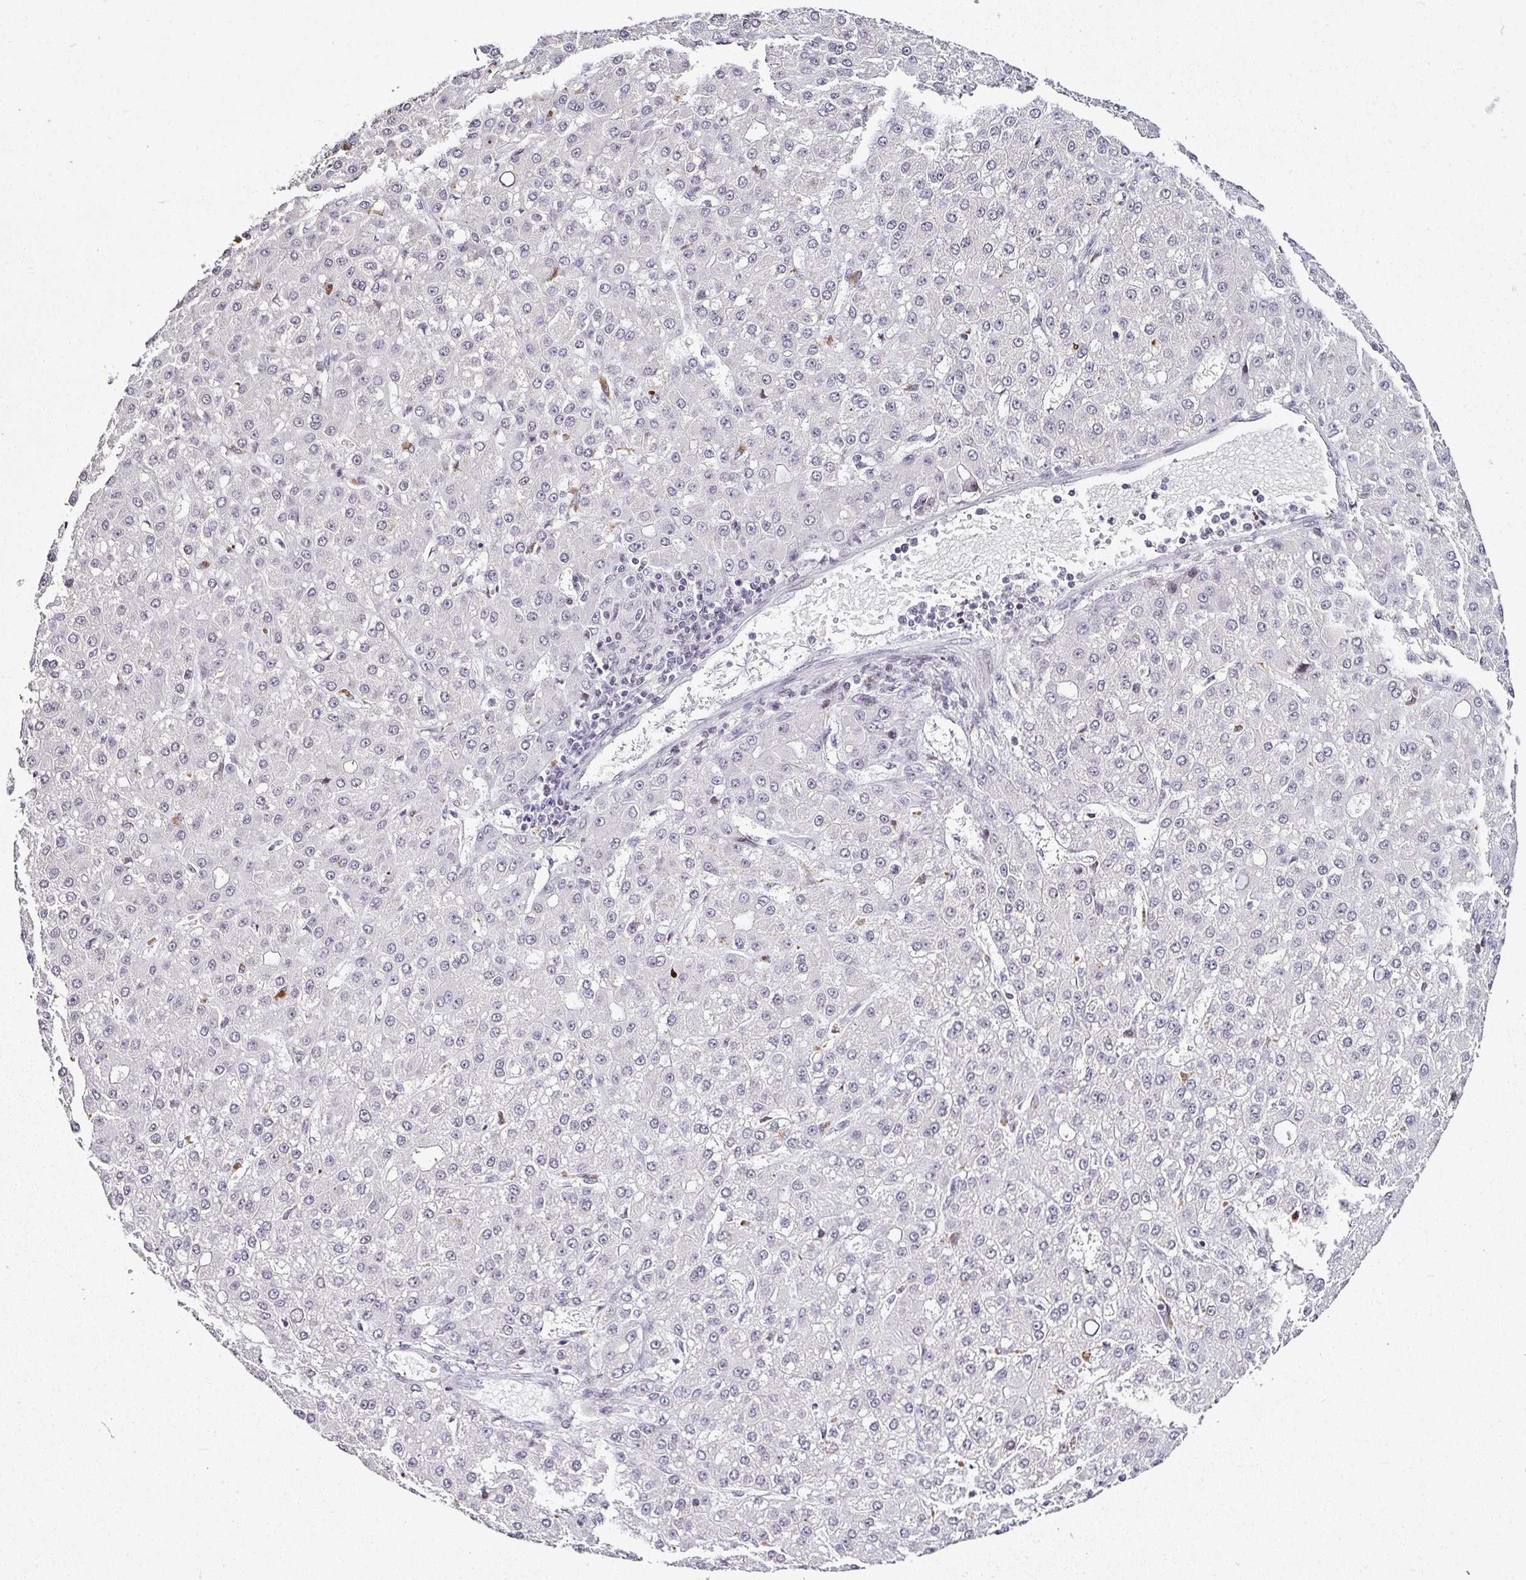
{"staining": {"intensity": "negative", "quantity": "none", "location": "none"}, "tissue": "liver cancer", "cell_type": "Tumor cells", "image_type": "cancer", "snomed": [{"axis": "morphology", "description": "Carcinoma, Hepatocellular, NOS"}, {"axis": "topography", "description": "Liver"}], "caption": "A micrograph of human liver hepatocellular carcinoma is negative for staining in tumor cells.", "gene": "SERPINB3", "patient": {"sex": "male", "age": 67}}